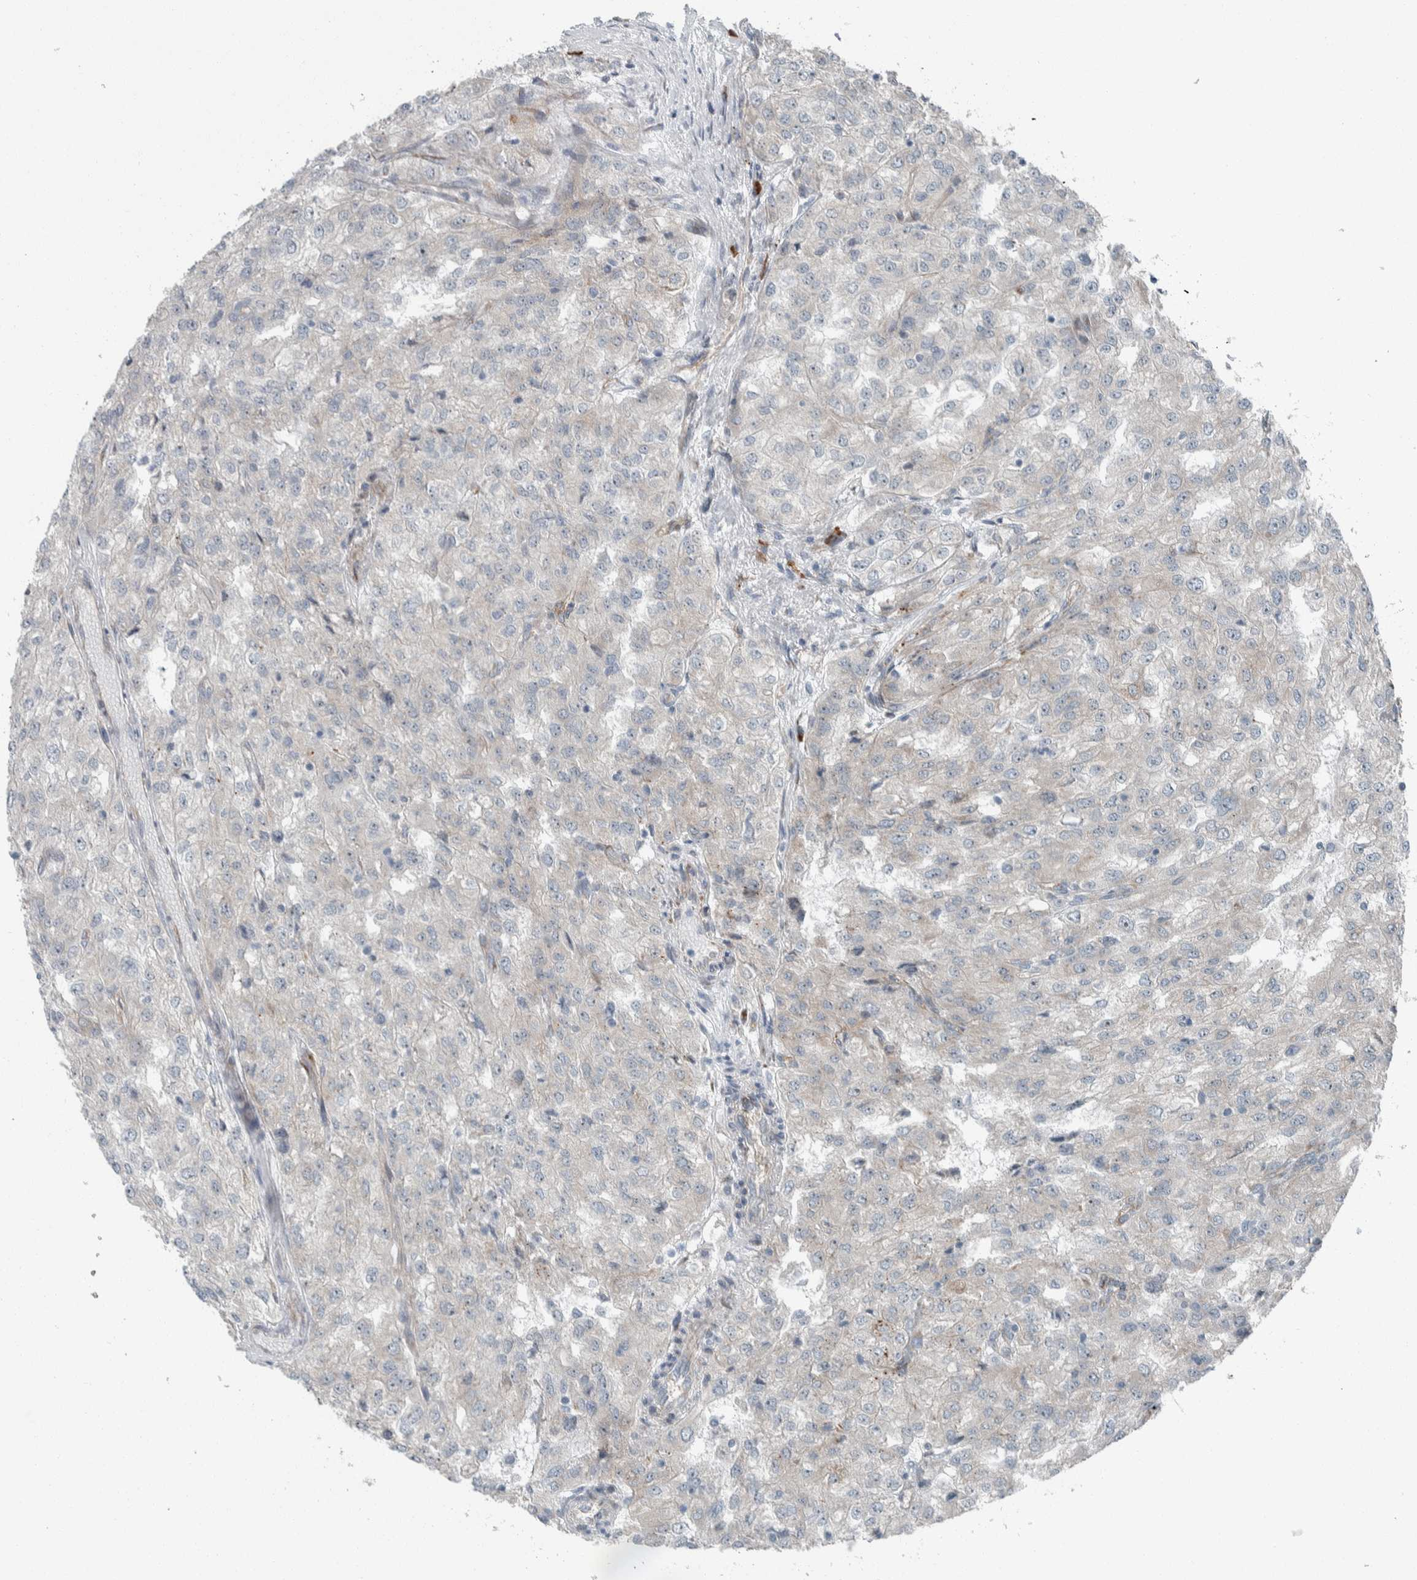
{"staining": {"intensity": "negative", "quantity": "none", "location": "none"}, "tissue": "renal cancer", "cell_type": "Tumor cells", "image_type": "cancer", "snomed": [{"axis": "morphology", "description": "Adenocarcinoma, NOS"}, {"axis": "topography", "description": "Kidney"}], "caption": "Immunohistochemical staining of renal cancer reveals no significant expression in tumor cells.", "gene": "USP25", "patient": {"sex": "female", "age": 54}}